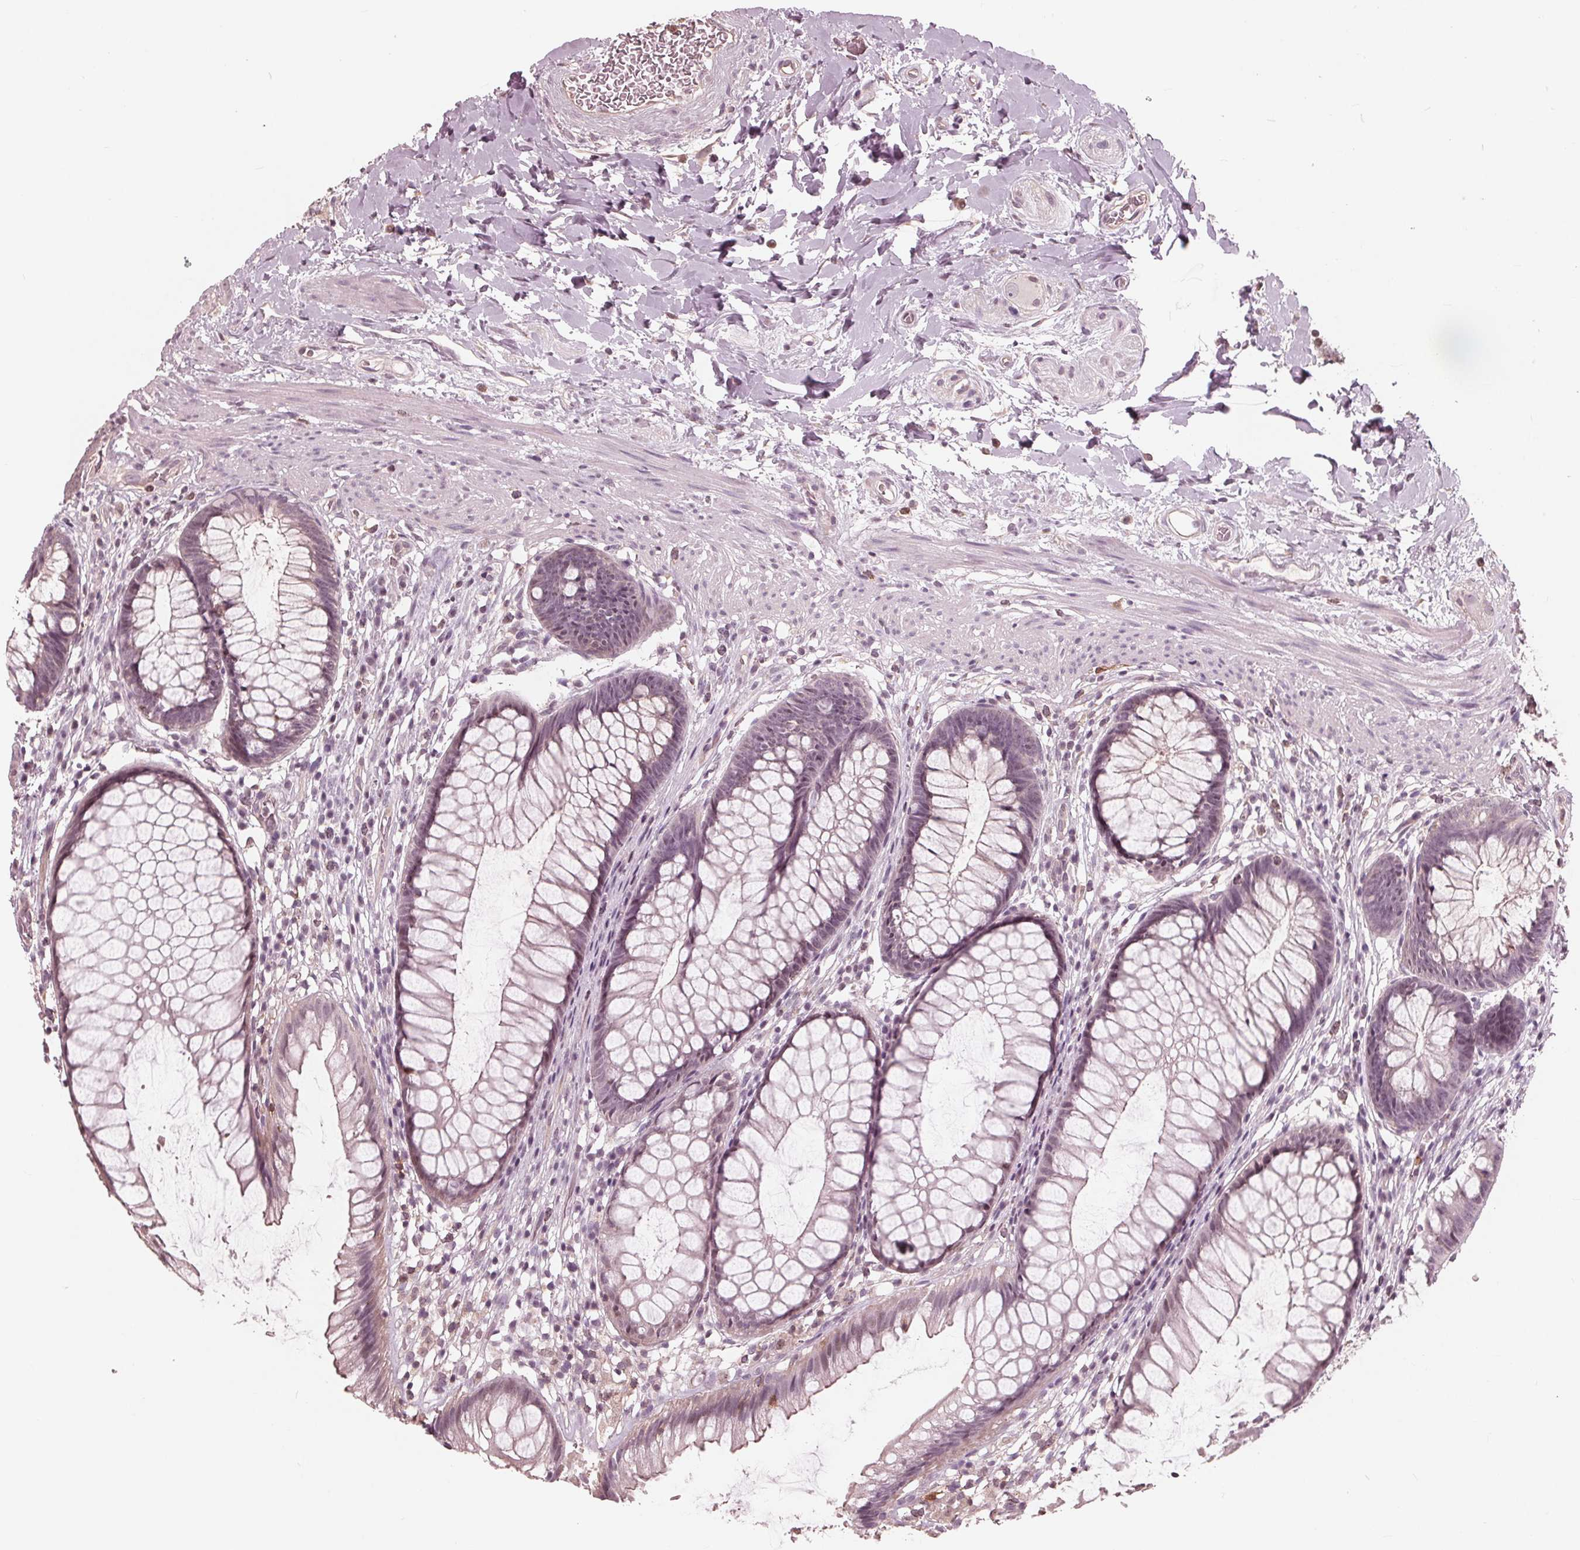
{"staining": {"intensity": "weak", "quantity": "<25%", "location": "nuclear"}, "tissue": "rectum", "cell_type": "Glandular cells", "image_type": "normal", "snomed": [{"axis": "morphology", "description": "Normal tissue, NOS"}, {"axis": "topography", "description": "Smooth muscle"}, {"axis": "topography", "description": "Rectum"}], "caption": "DAB immunohistochemical staining of normal rectum reveals no significant staining in glandular cells.", "gene": "ING3", "patient": {"sex": "male", "age": 53}}